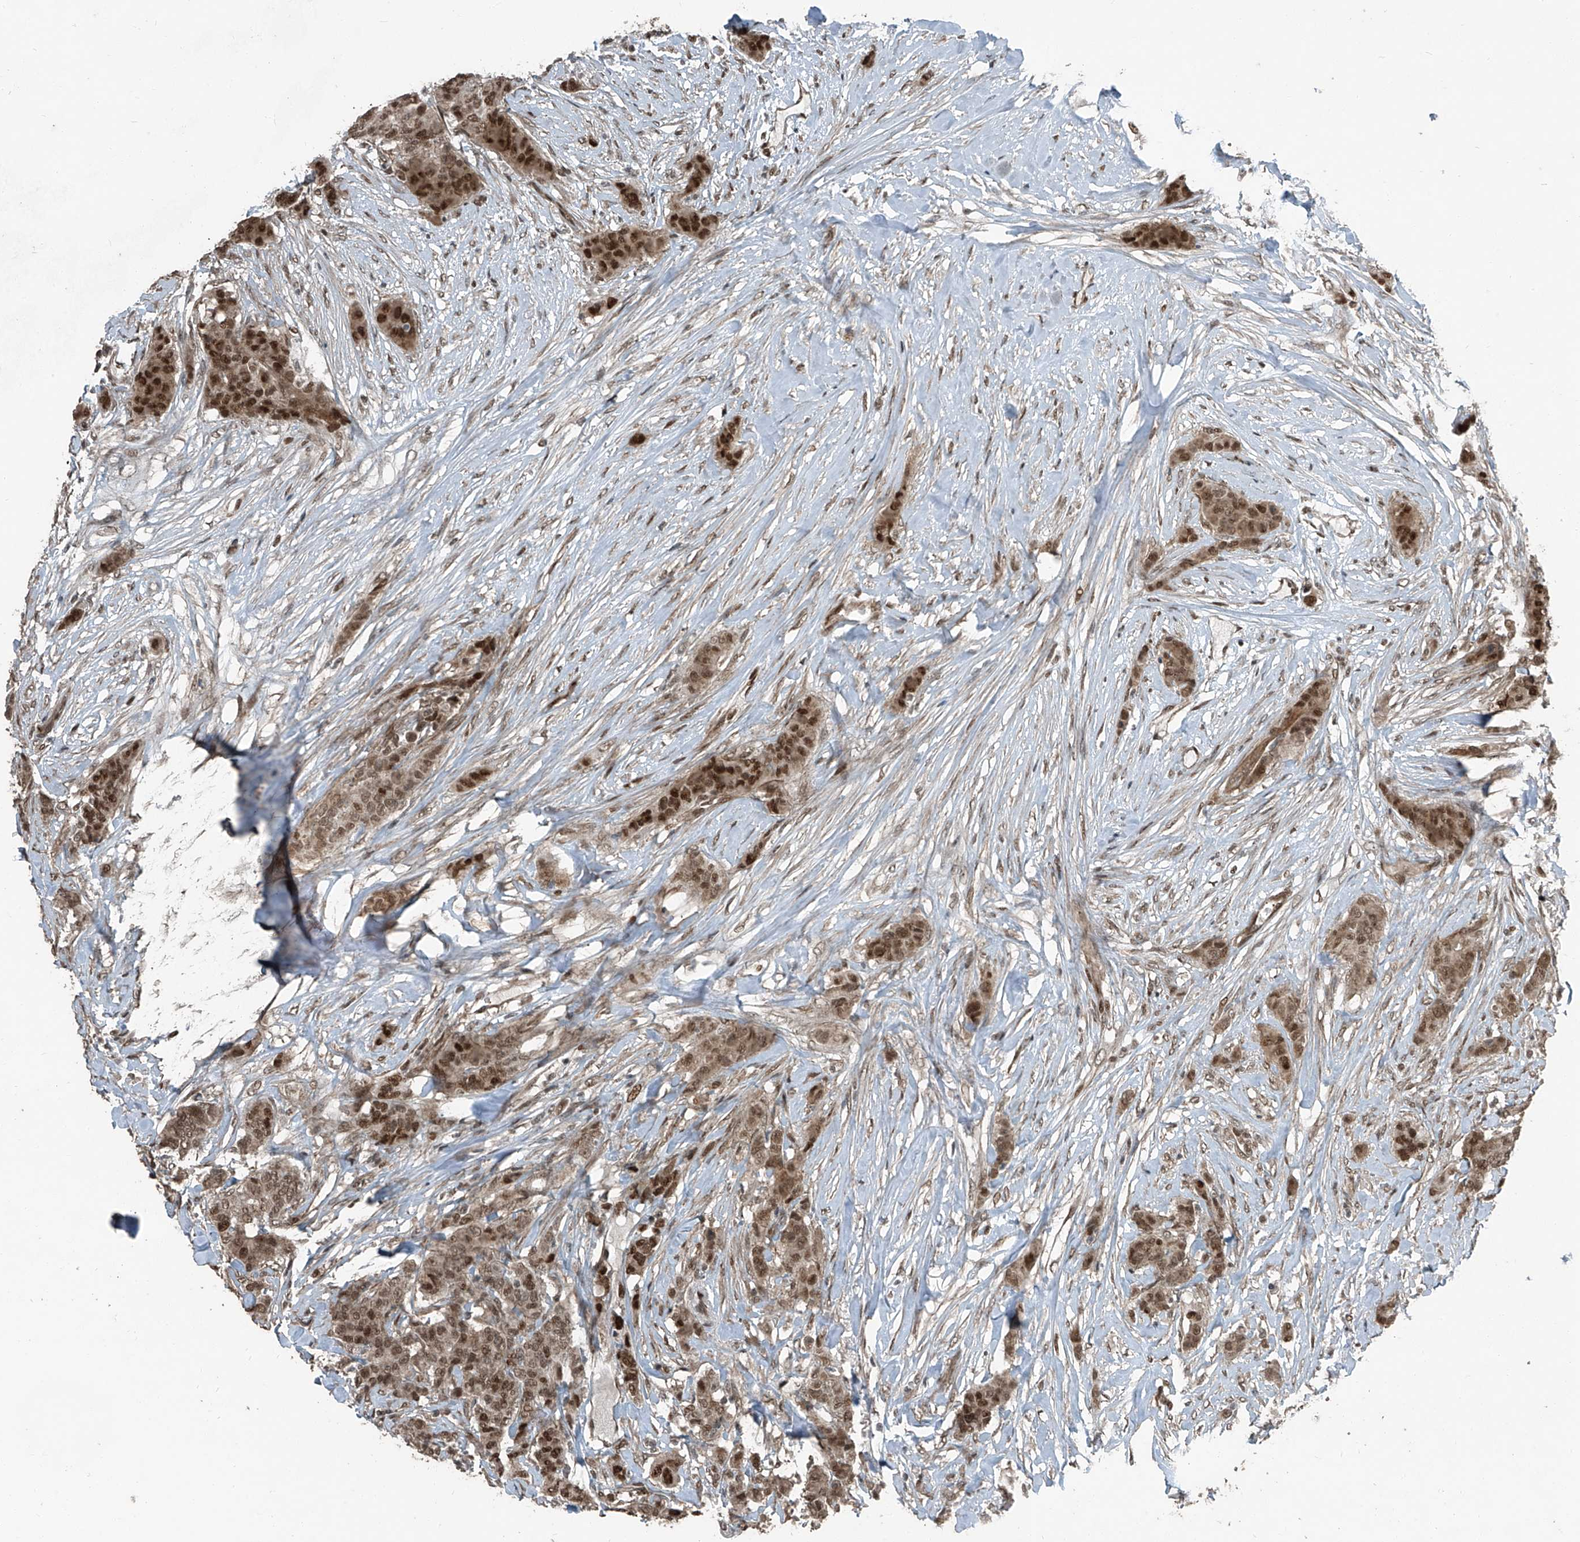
{"staining": {"intensity": "moderate", "quantity": ">75%", "location": "cytoplasmic/membranous,nuclear"}, "tissue": "breast cancer", "cell_type": "Tumor cells", "image_type": "cancer", "snomed": [{"axis": "morphology", "description": "Duct carcinoma"}, {"axis": "topography", "description": "Breast"}], "caption": "A medium amount of moderate cytoplasmic/membranous and nuclear staining is identified in approximately >75% of tumor cells in breast cancer (infiltrating ductal carcinoma) tissue.", "gene": "ZNF570", "patient": {"sex": "female", "age": 40}}